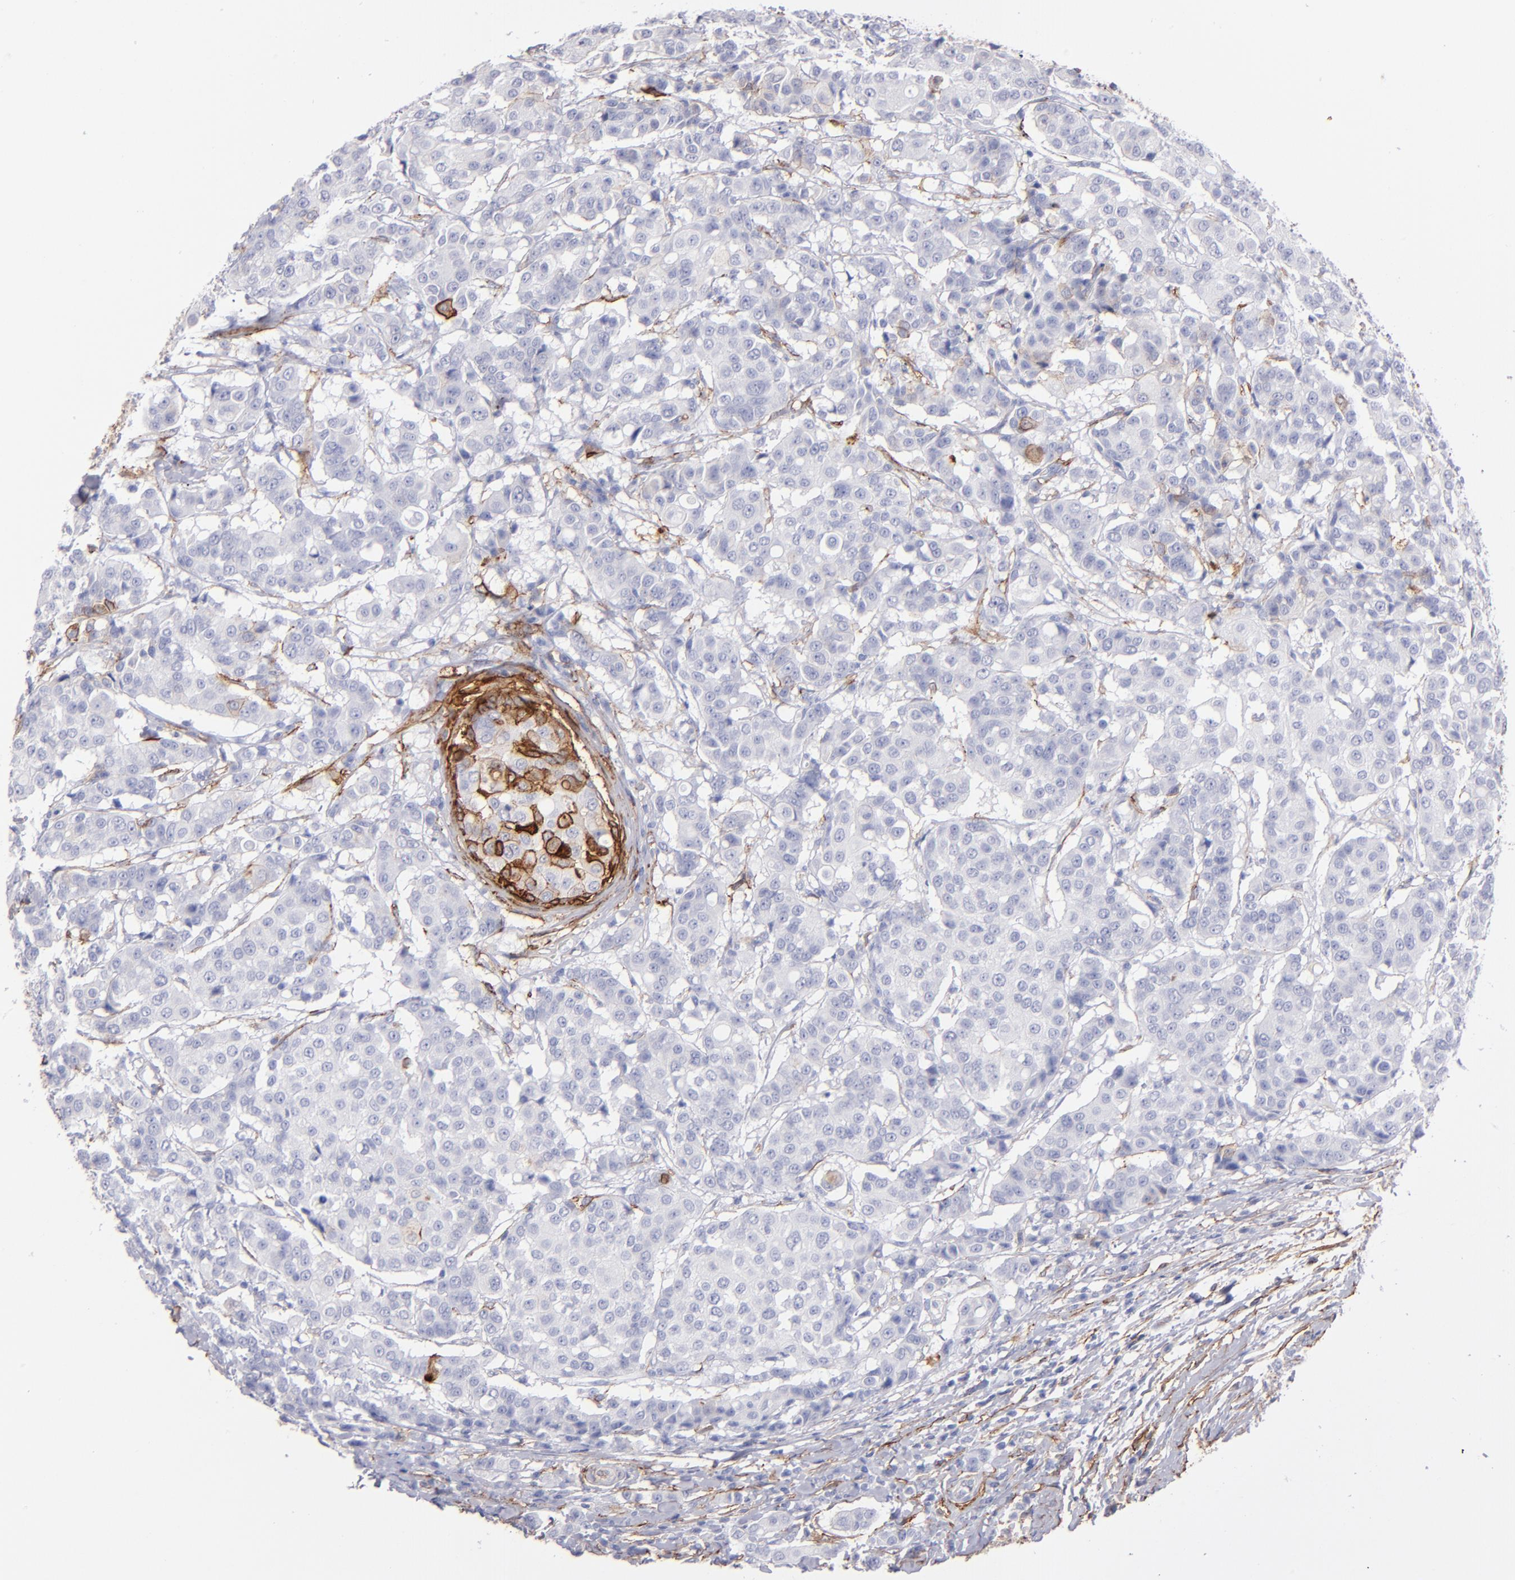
{"staining": {"intensity": "negative", "quantity": "none", "location": "none"}, "tissue": "breast cancer", "cell_type": "Tumor cells", "image_type": "cancer", "snomed": [{"axis": "morphology", "description": "Duct carcinoma"}, {"axis": "topography", "description": "Breast"}], "caption": "Image shows no protein staining in tumor cells of breast cancer tissue.", "gene": "AHNAK2", "patient": {"sex": "female", "age": 27}}